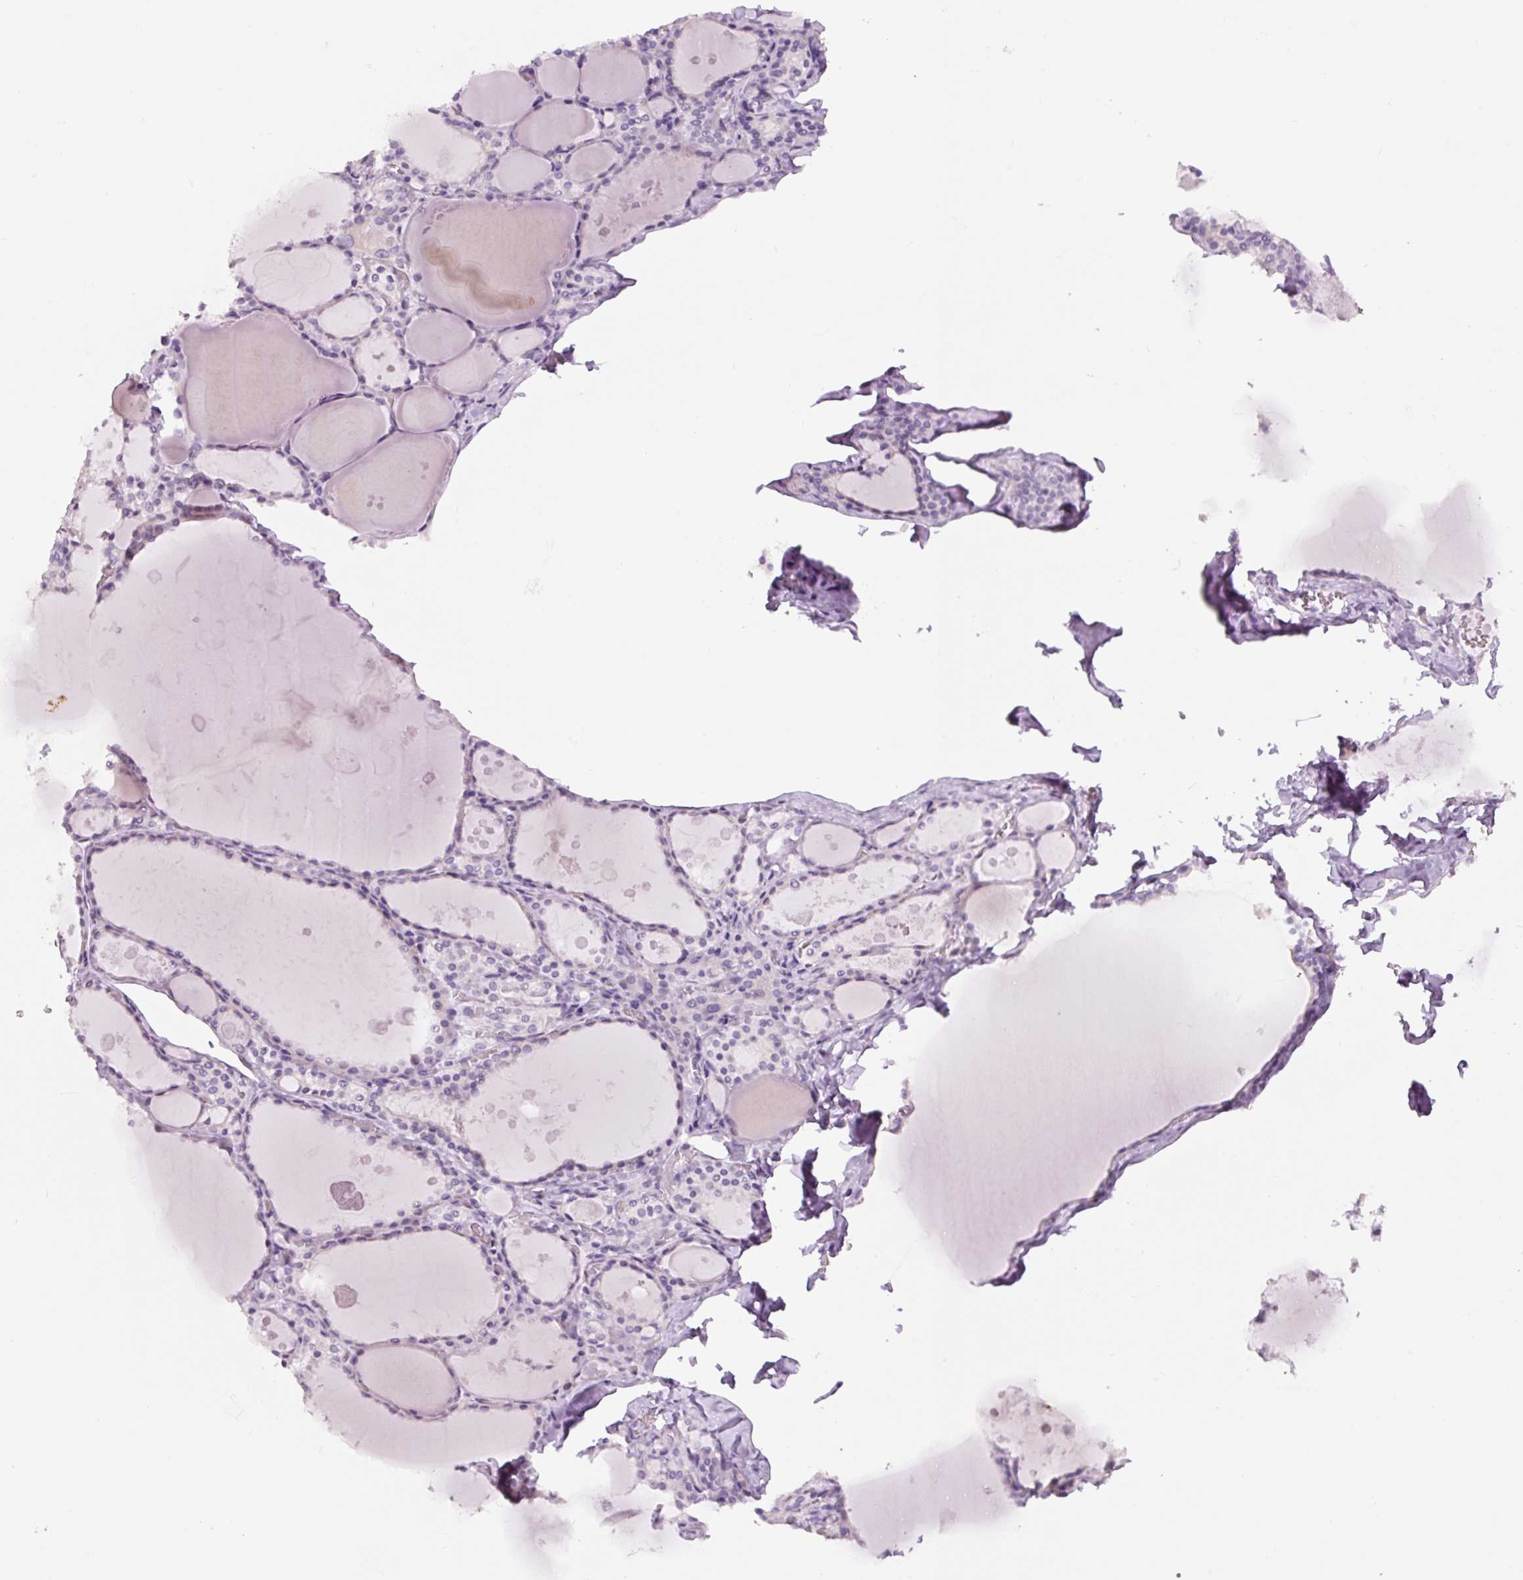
{"staining": {"intensity": "negative", "quantity": "none", "location": "none"}, "tissue": "thyroid gland", "cell_type": "Glandular cells", "image_type": "normal", "snomed": [{"axis": "morphology", "description": "Normal tissue, NOS"}, {"axis": "topography", "description": "Thyroid gland"}], "caption": "This histopathology image is of unremarkable thyroid gland stained with IHC to label a protein in brown with the nuclei are counter-stained blue. There is no positivity in glandular cells.", "gene": "SIX1", "patient": {"sex": "male", "age": 56}}